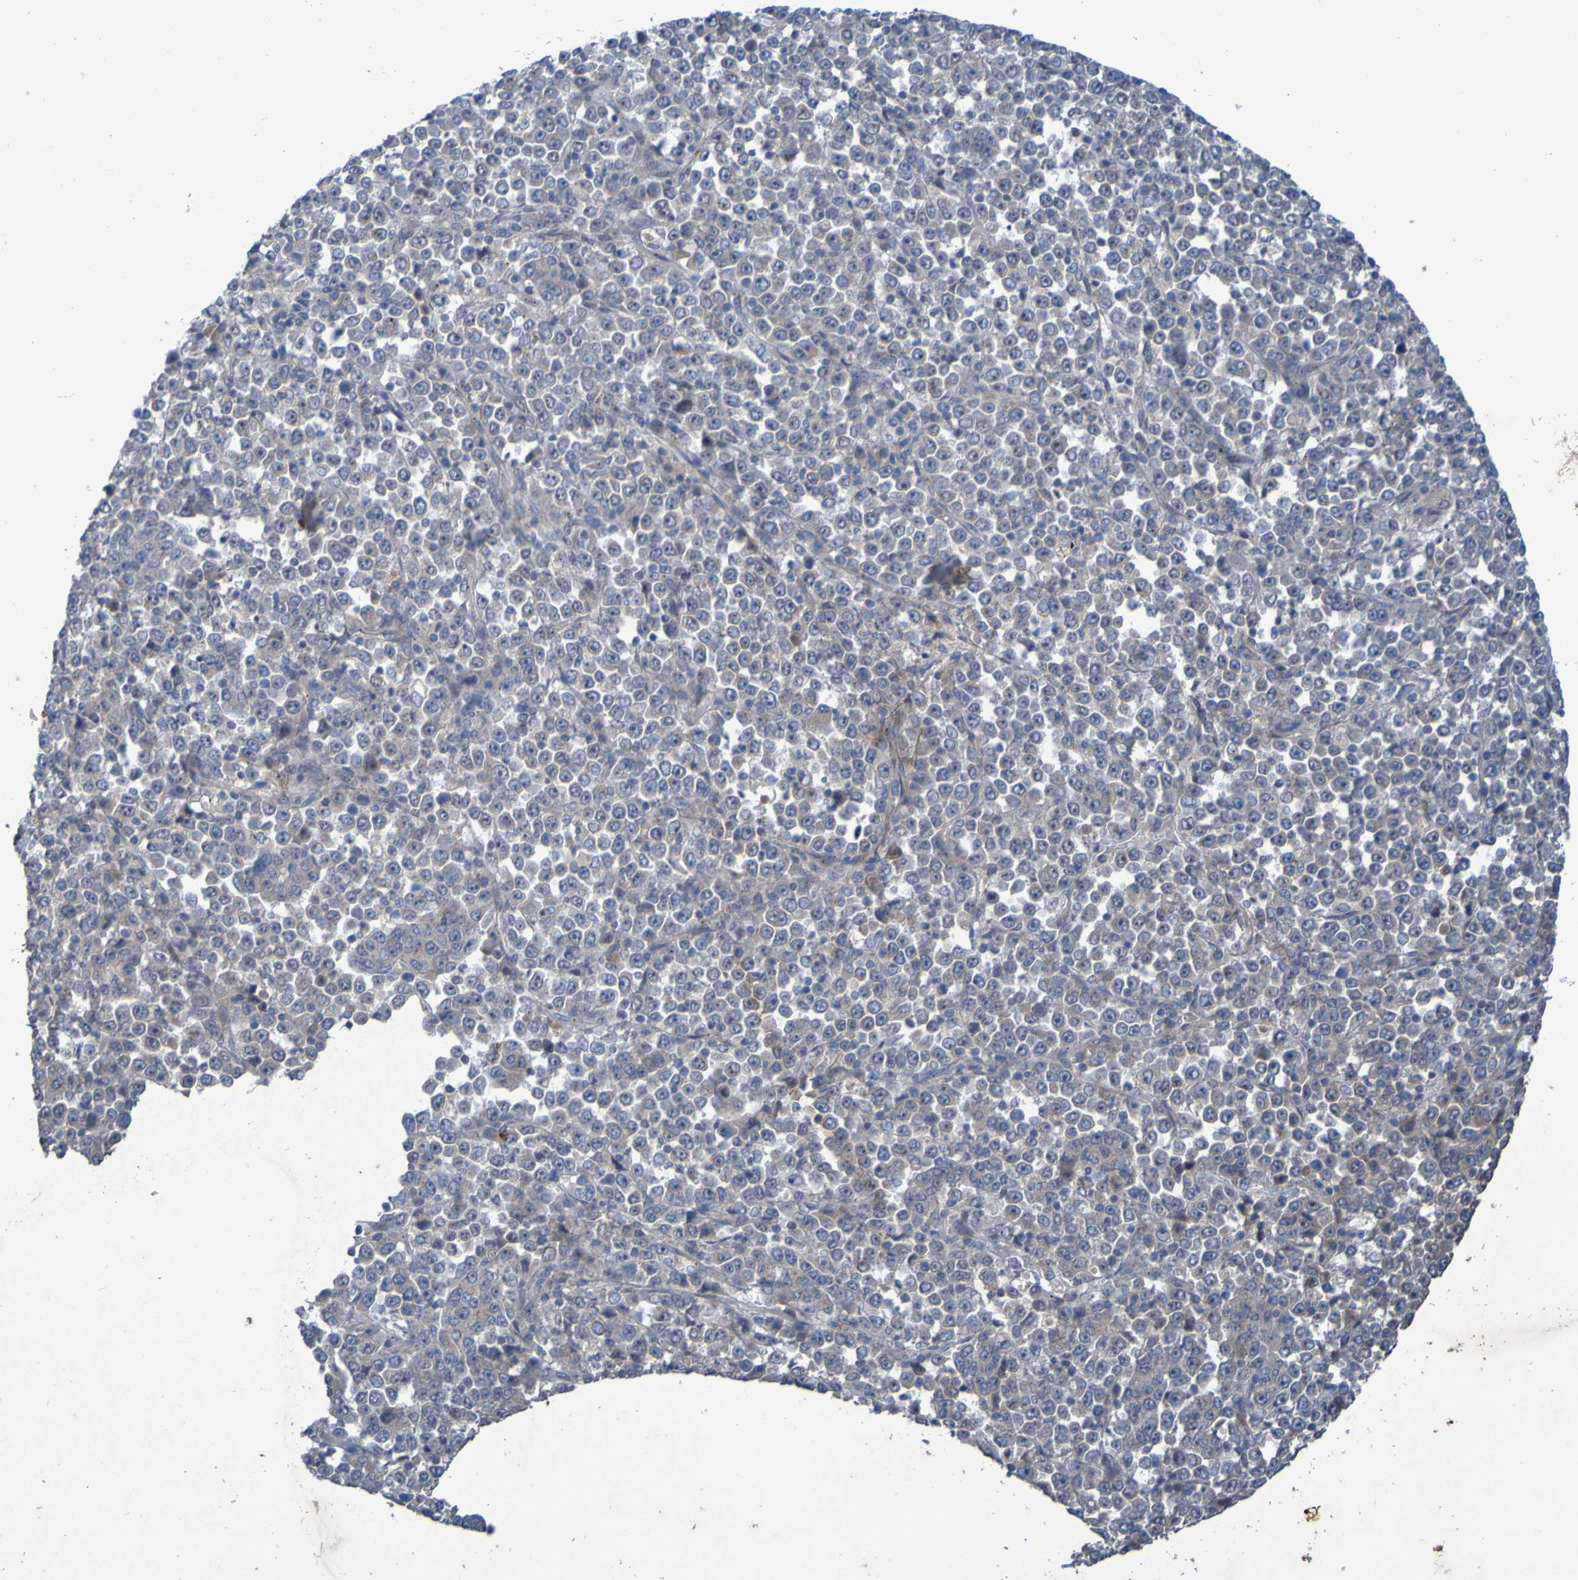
{"staining": {"intensity": "weak", "quantity": ">75%", "location": "cytoplasmic/membranous,nuclear"}, "tissue": "stomach cancer", "cell_type": "Tumor cells", "image_type": "cancer", "snomed": [{"axis": "morphology", "description": "Normal tissue, NOS"}, {"axis": "morphology", "description": "Adenocarcinoma, NOS"}, {"axis": "topography", "description": "Stomach, upper"}, {"axis": "topography", "description": "Stomach"}], "caption": "There is low levels of weak cytoplasmic/membranous and nuclear positivity in tumor cells of stomach cancer (adenocarcinoma), as demonstrated by immunohistochemical staining (brown color).", "gene": "ANGPT4", "patient": {"sex": "male", "age": 59}}